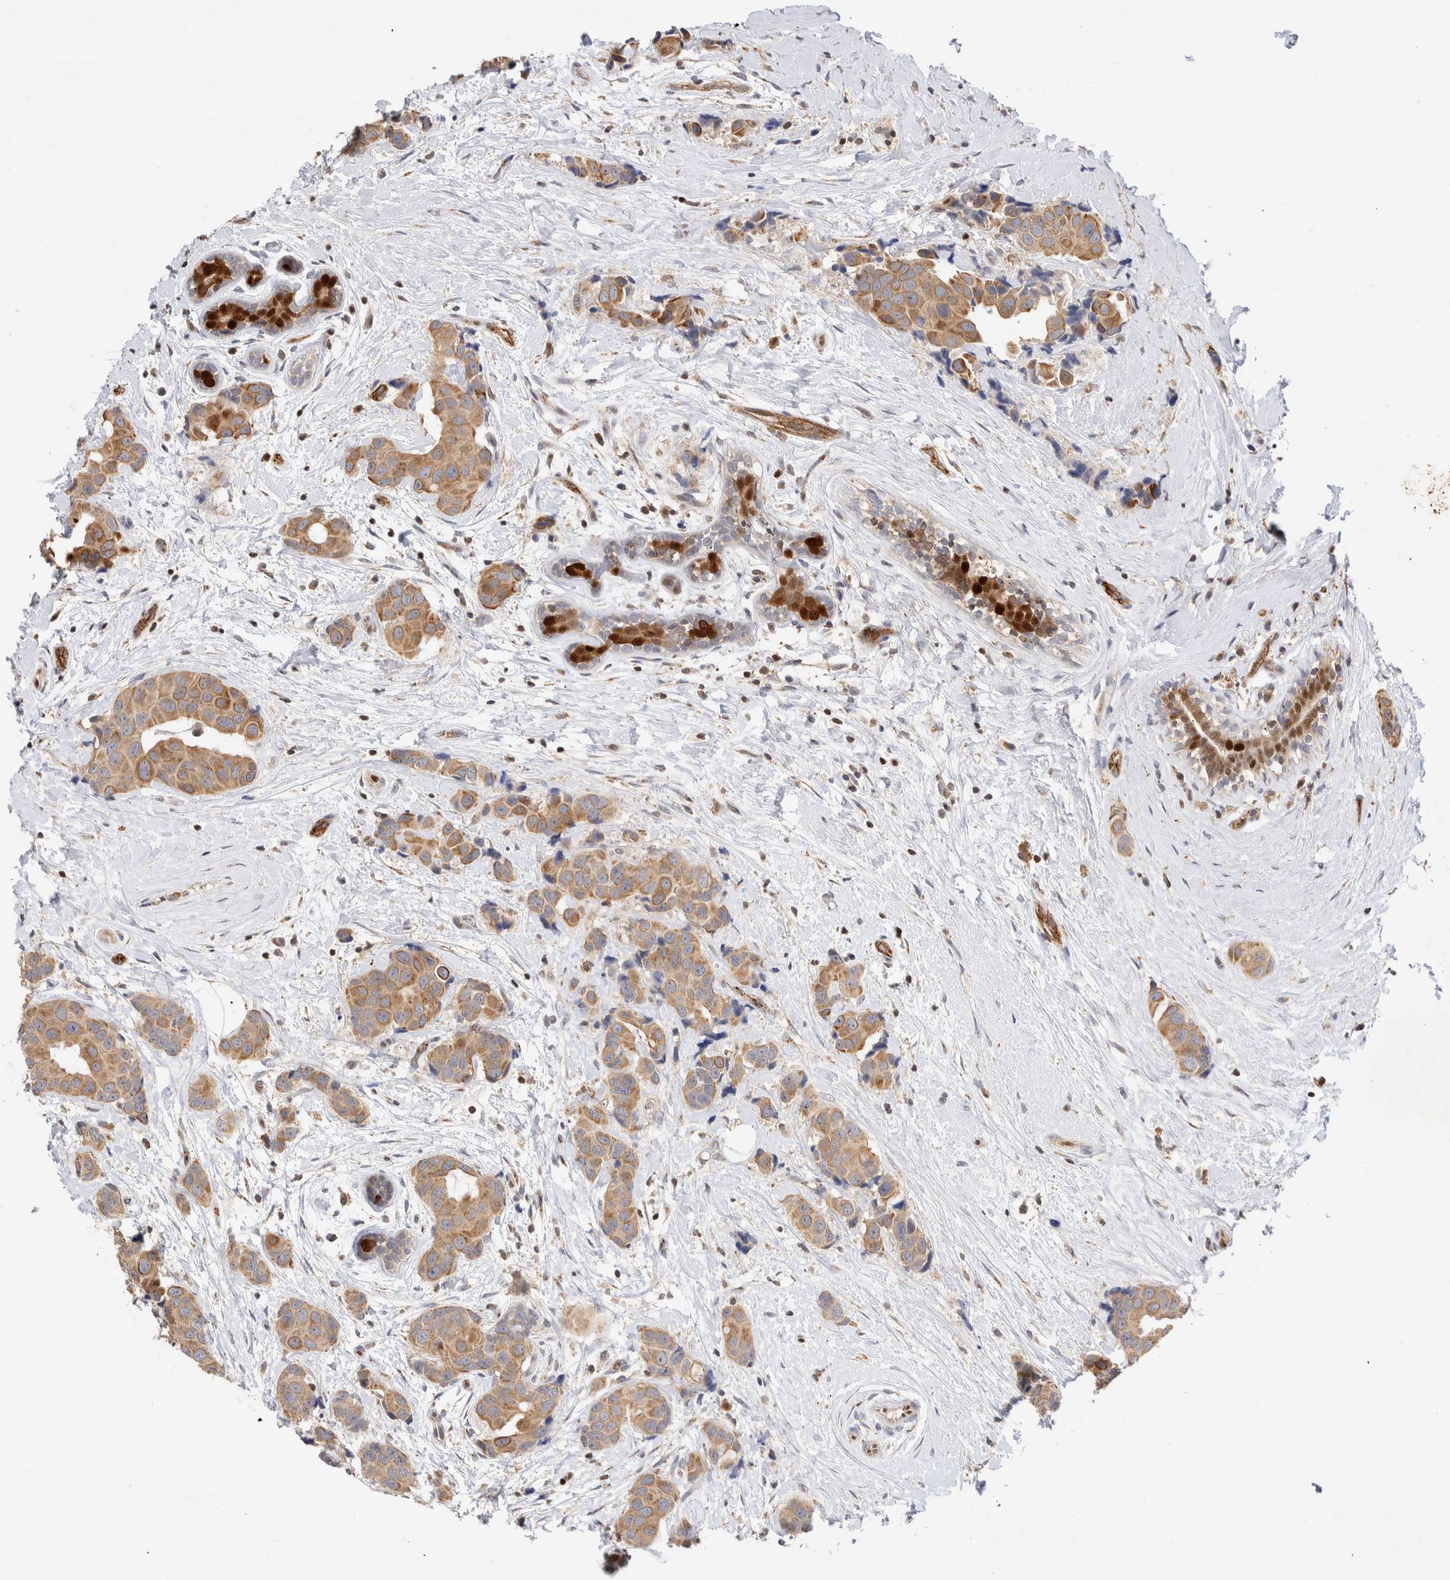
{"staining": {"intensity": "moderate", "quantity": ">75%", "location": "cytoplasmic/membranous"}, "tissue": "breast cancer", "cell_type": "Tumor cells", "image_type": "cancer", "snomed": [{"axis": "morphology", "description": "Normal tissue, NOS"}, {"axis": "morphology", "description": "Duct carcinoma"}, {"axis": "topography", "description": "Breast"}], "caption": "Tumor cells show moderate cytoplasmic/membranous expression in approximately >75% of cells in breast cancer (infiltrating ductal carcinoma).", "gene": "NSMAF", "patient": {"sex": "female", "age": 39}}